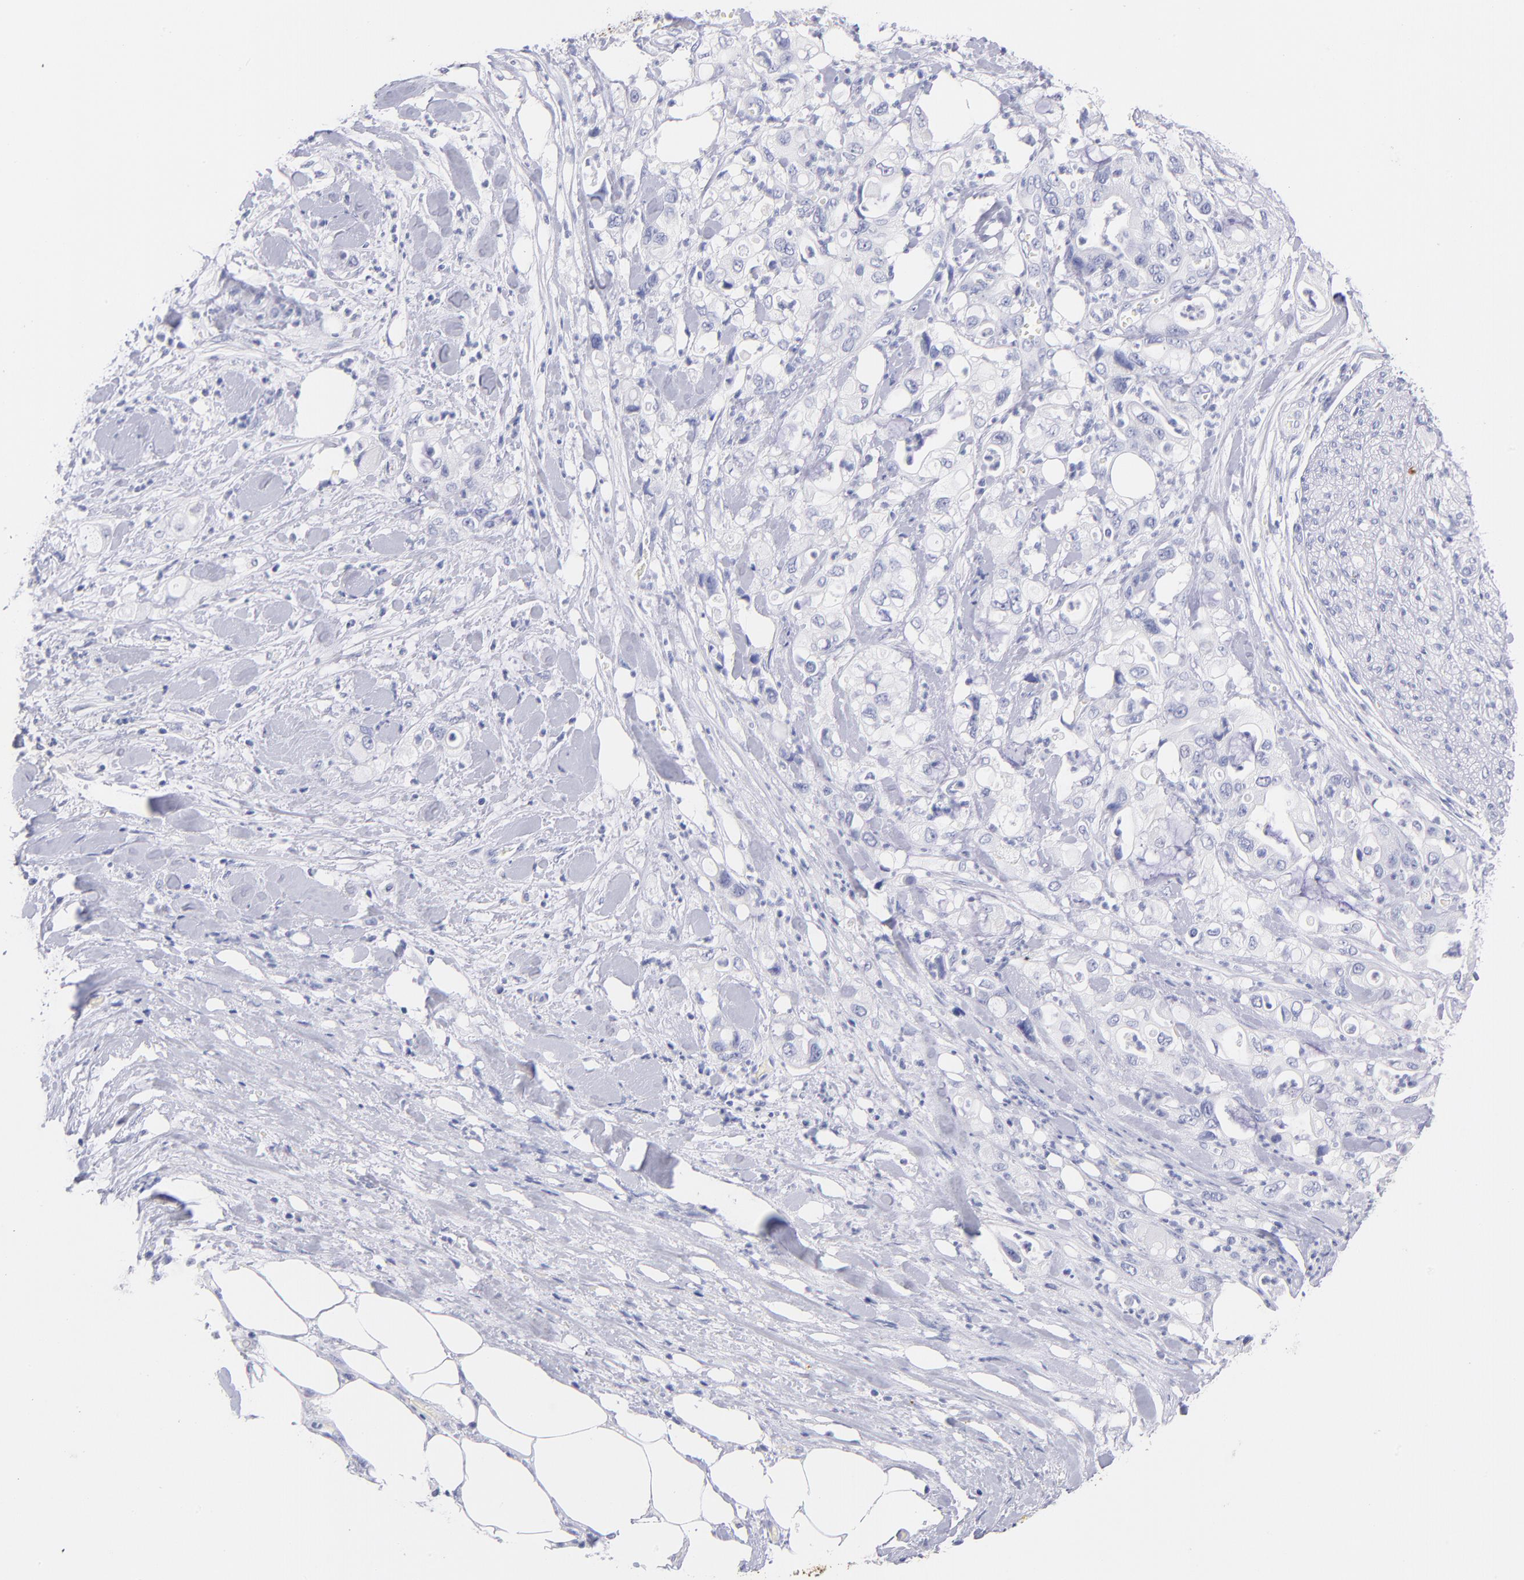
{"staining": {"intensity": "negative", "quantity": "none", "location": "none"}, "tissue": "pancreatic cancer", "cell_type": "Tumor cells", "image_type": "cancer", "snomed": [{"axis": "morphology", "description": "Adenocarcinoma, NOS"}, {"axis": "topography", "description": "Pancreas"}], "caption": "There is no significant positivity in tumor cells of adenocarcinoma (pancreatic). (Immunohistochemistry, brightfield microscopy, high magnification).", "gene": "SCGN", "patient": {"sex": "male", "age": 70}}